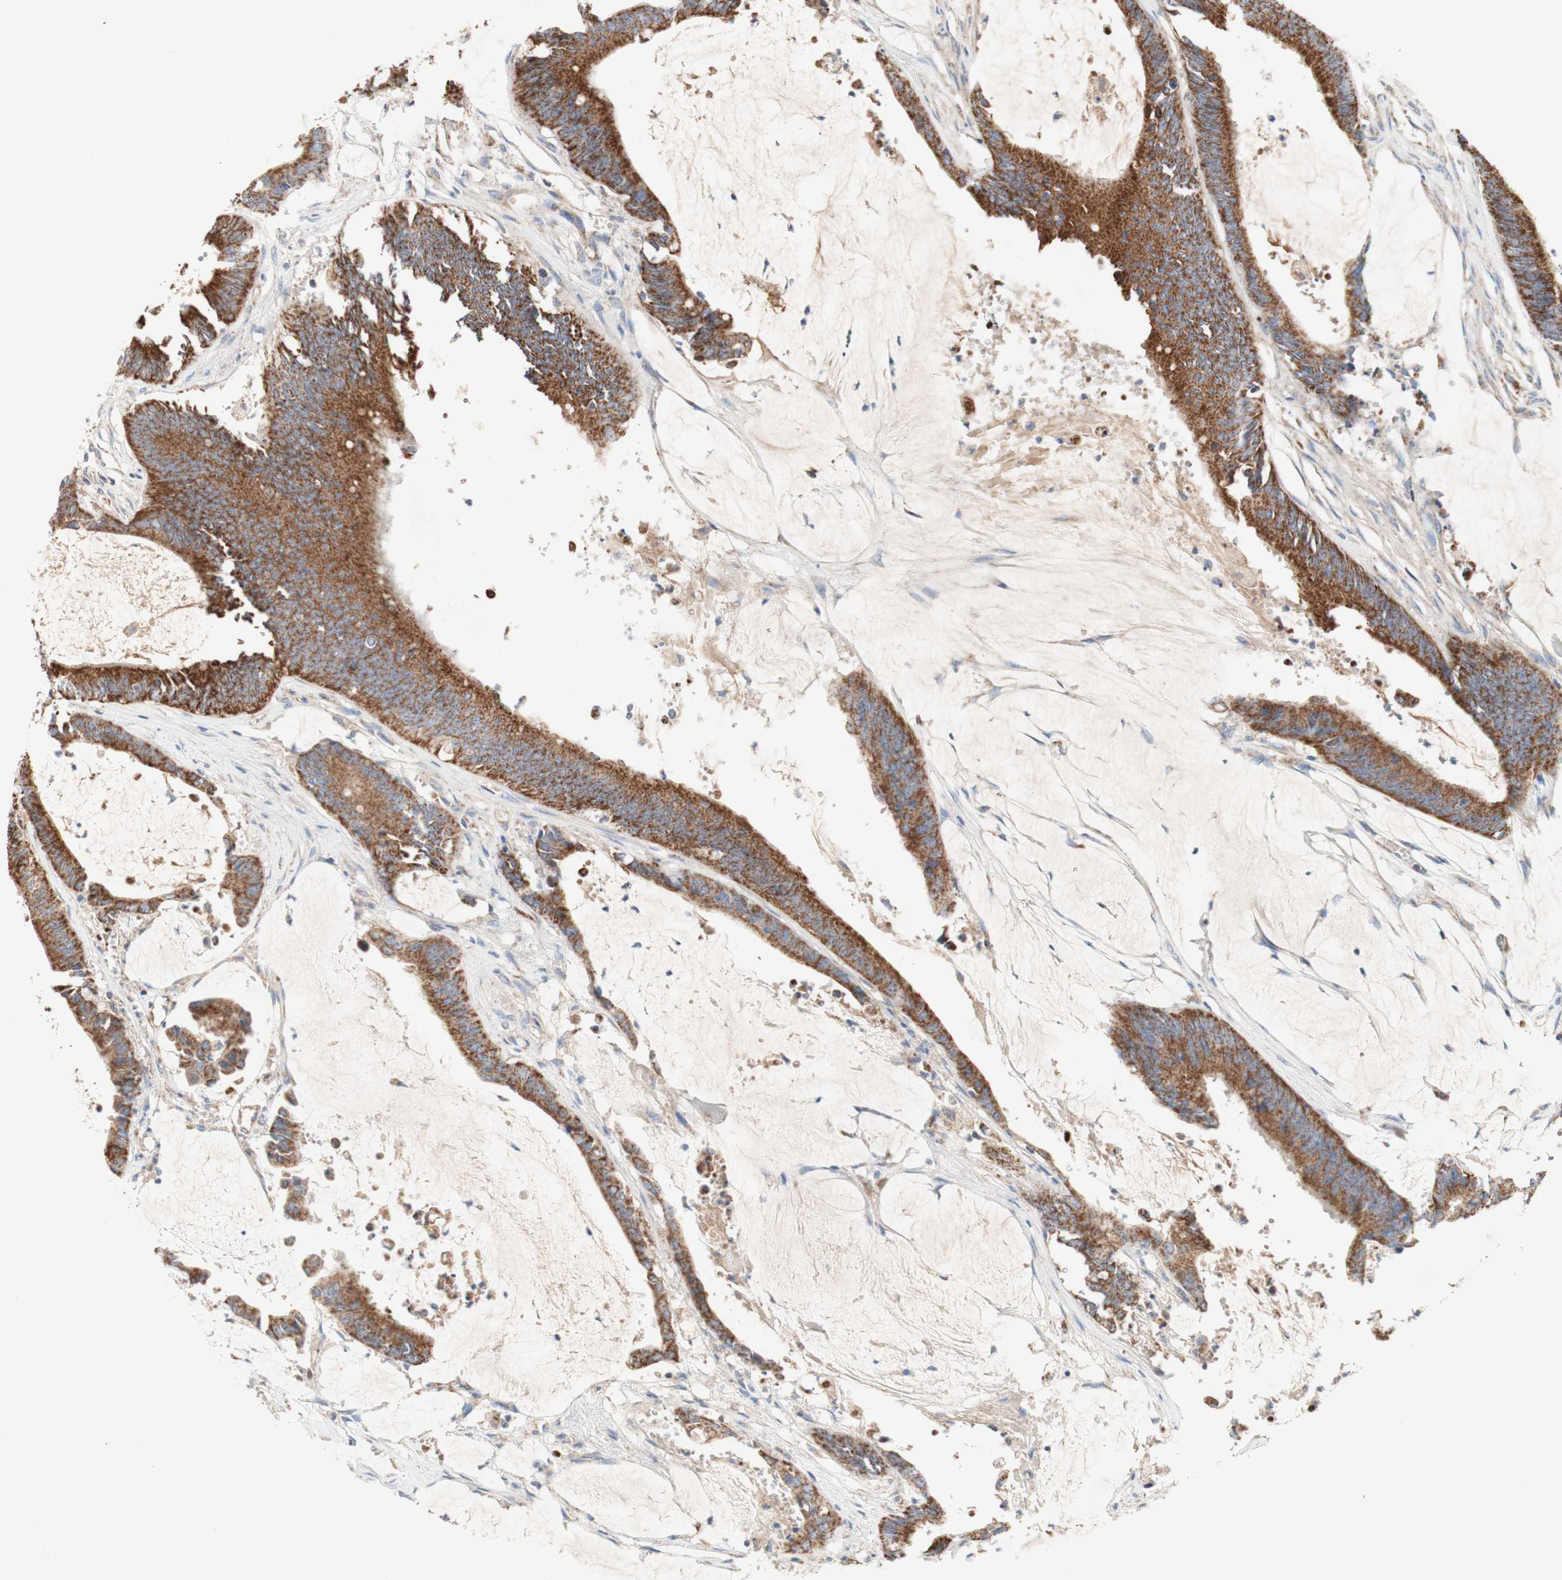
{"staining": {"intensity": "moderate", "quantity": ">75%", "location": "cytoplasmic/membranous"}, "tissue": "colorectal cancer", "cell_type": "Tumor cells", "image_type": "cancer", "snomed": [{"axis": "morphology", "description": "Adenocarcinoma, NOS"}, {"axis": "topography", "description": "Rectum"}], "caption": "An IHC micrograph of tumor tissue is shown. Protein staining in brown labels moderate cytoplasmic/membranous positivity in colorectal cancer (adenocarcinoma) within tumor cells.", "gene": "SDHB", "patient": {"sex": "female", "age": 66}}